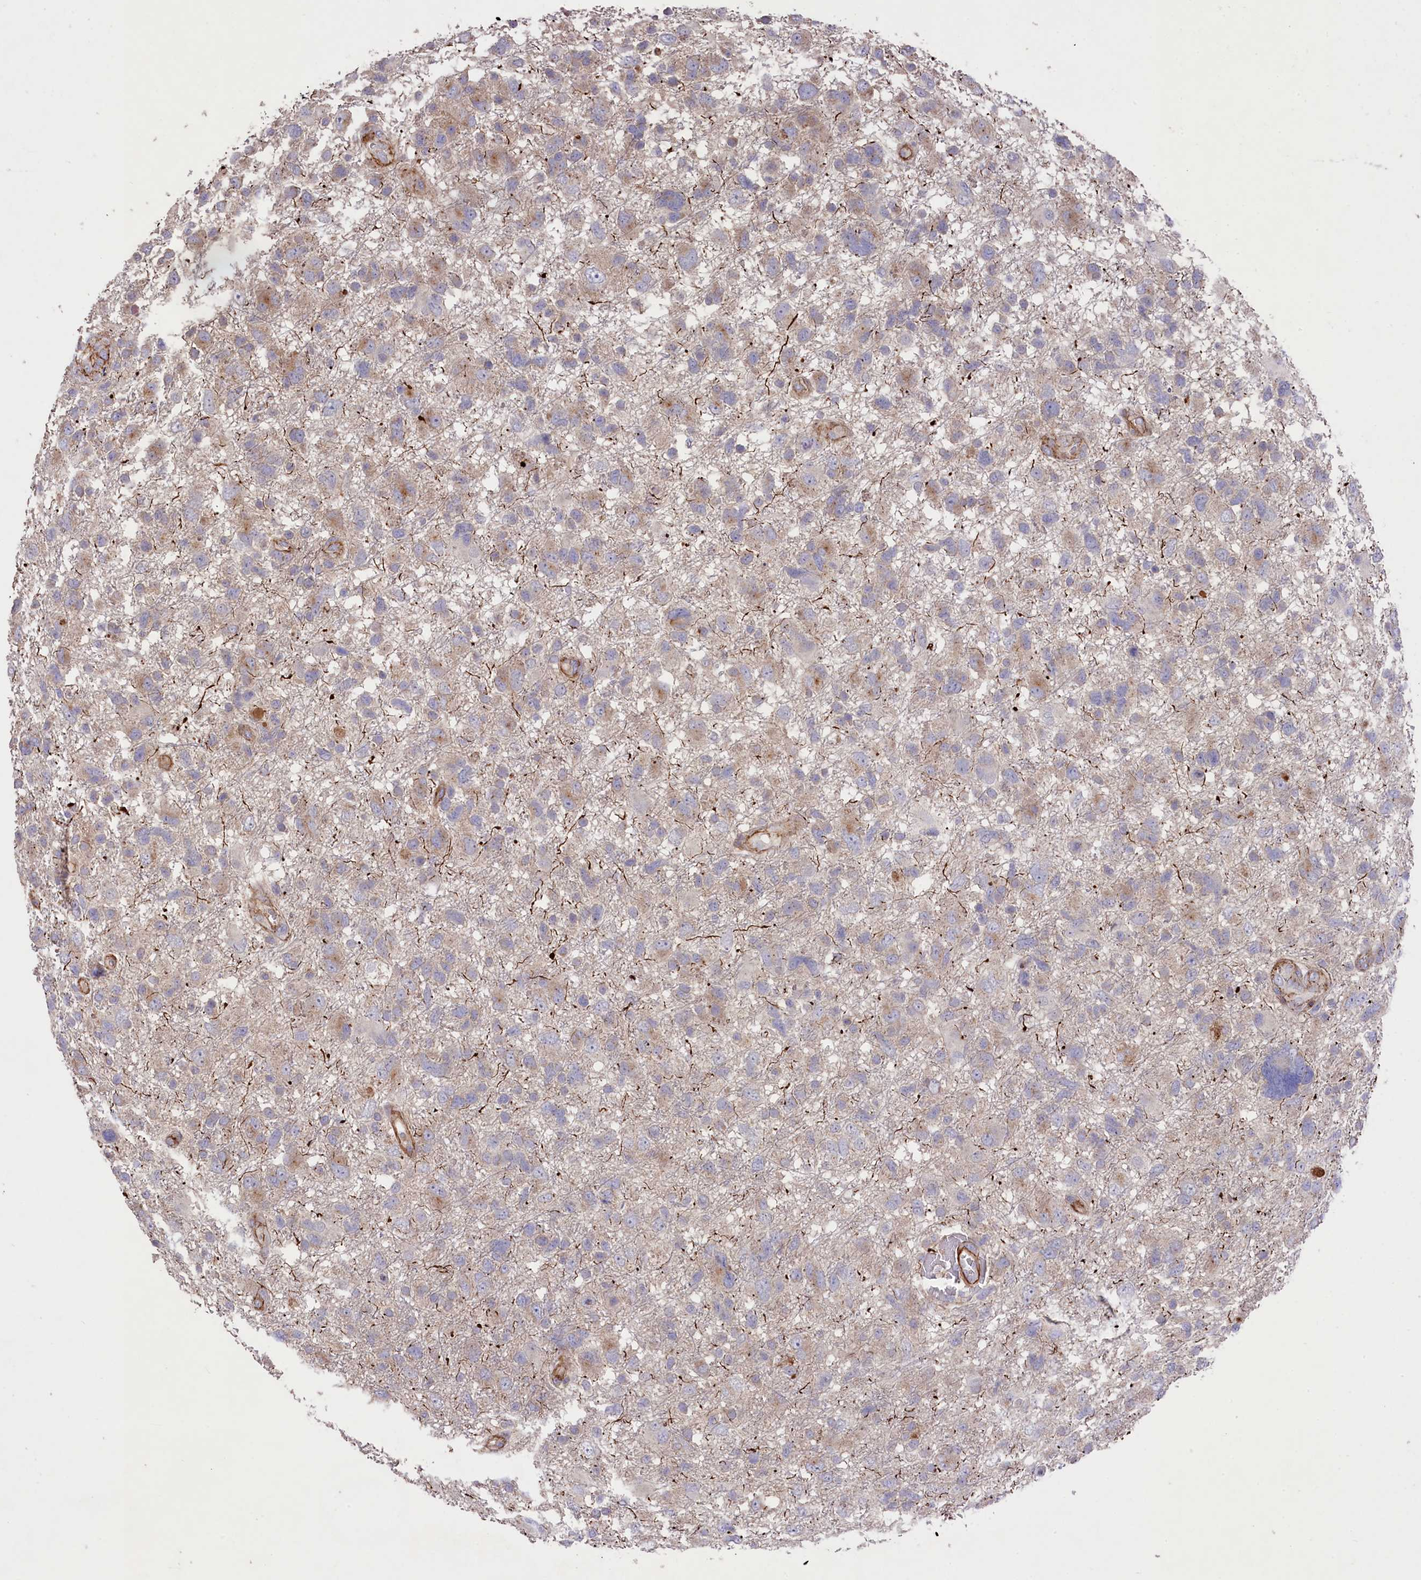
{"staining": {"intensity": "weak", "quantity": "<25%", "location": "cytoplasmic/membranous"}, "tissue": "glioma", "cell_type": "Tumor cells", "image_type": "cancer", "snomed": [{"axis": "morphology", "description": "Glioma, malignant, High grade"}, {"axis": "topography", "description": "Brain"}], "caption": "High power microscopy image of an IHC image of glioma, revealing no significant positivity in tumor cells.", "gene": "RAPSN", "patient": {"sex": "male", "age": 61}}